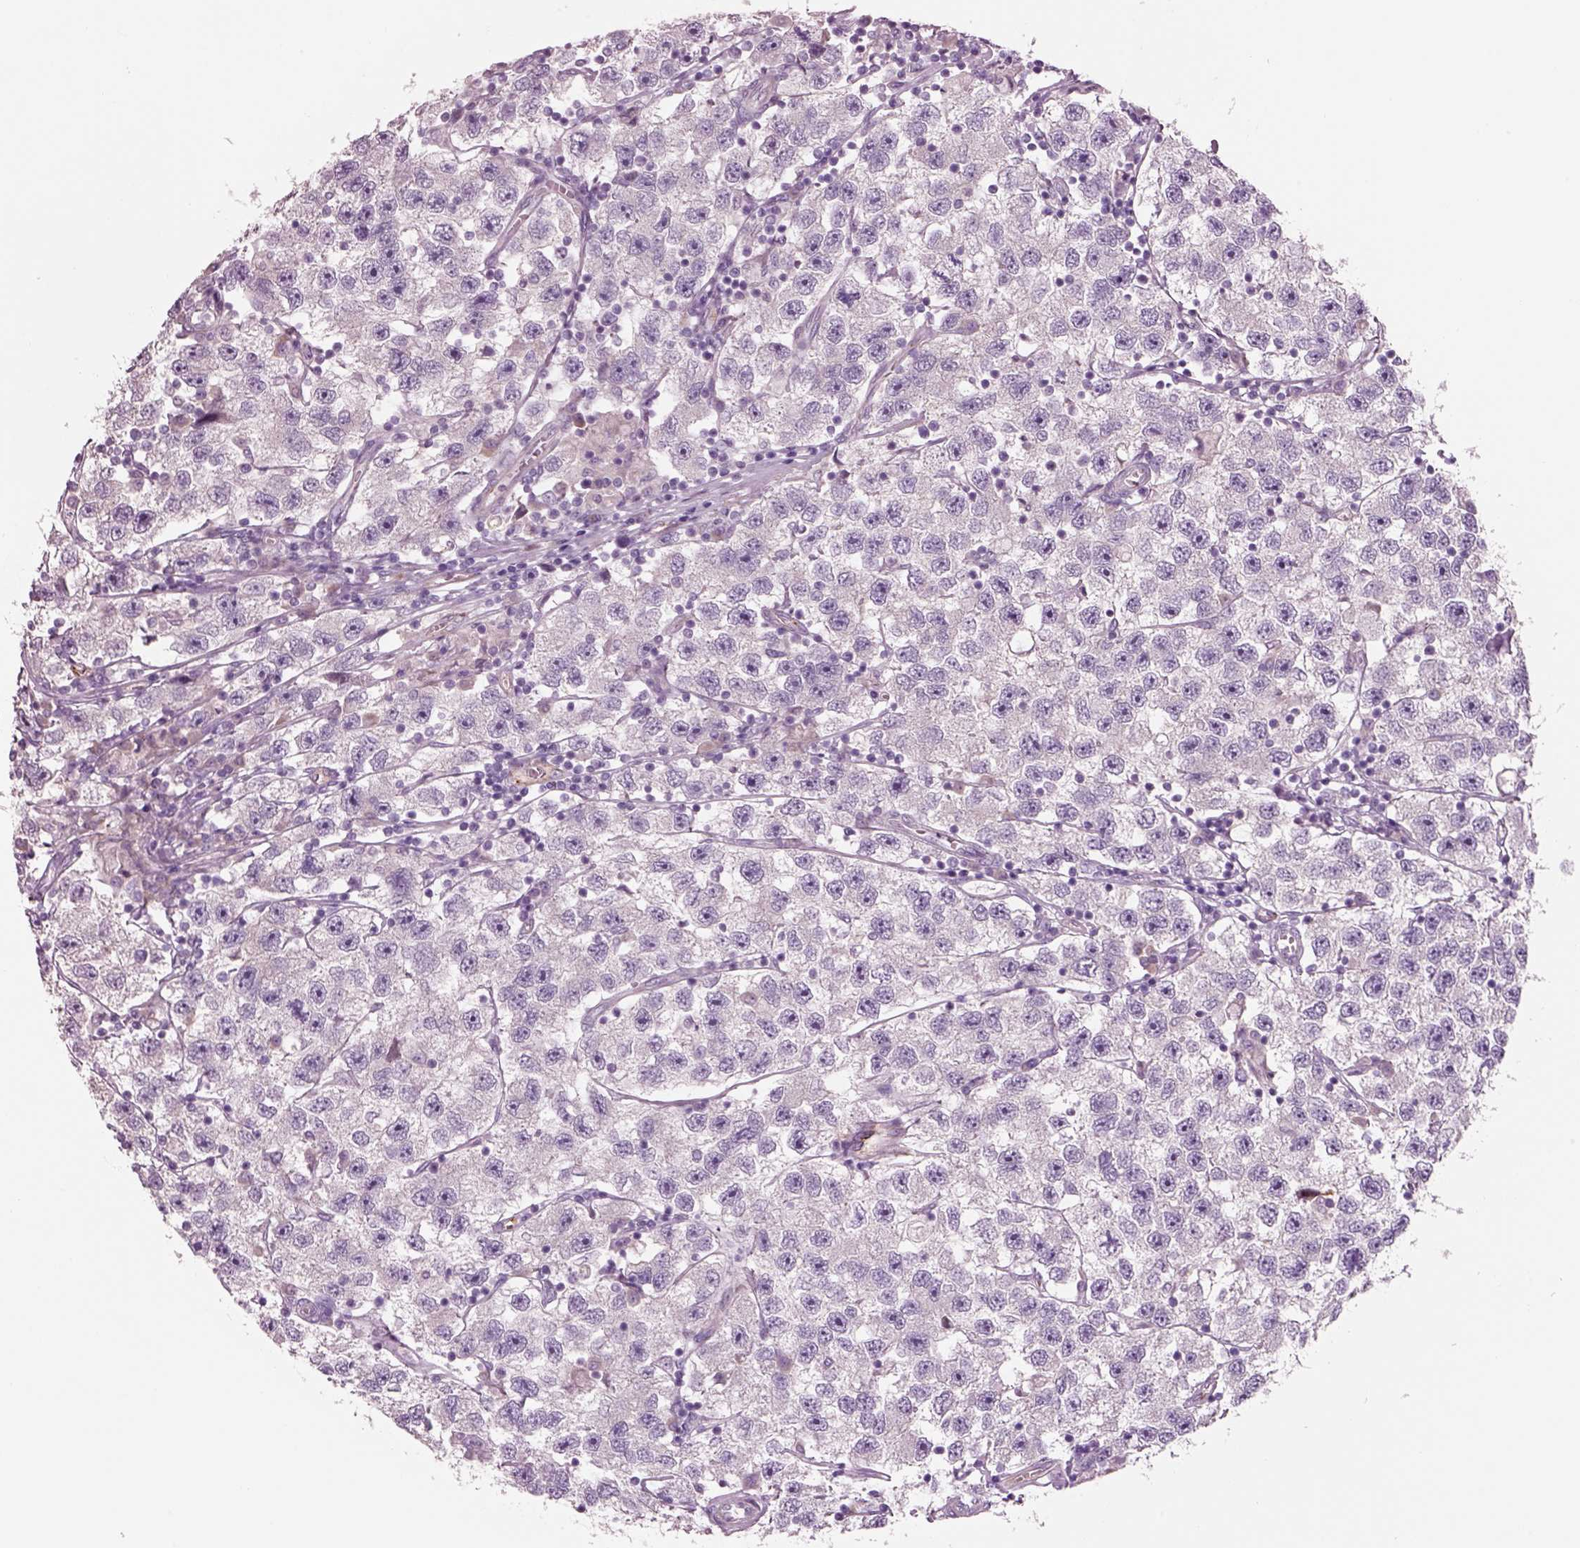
{"staining": {"intensity": "negative", "quantity": "none", "location": "none"}, "tissue": "testis cancer", "cell_type": "Tumor cells", "image_type": "cancer", "snomed": [{"axis": "morphology", "description": "Seminoma, NOS"}, {"axis": "topography", "description": "Testis"}], "caption": "There is no significant positivity in tumor cells of seminoma (testis). Nuclei are stained in blue.", "gene": "PLPP7", "patient": {"sex": "male", "age": 26}}